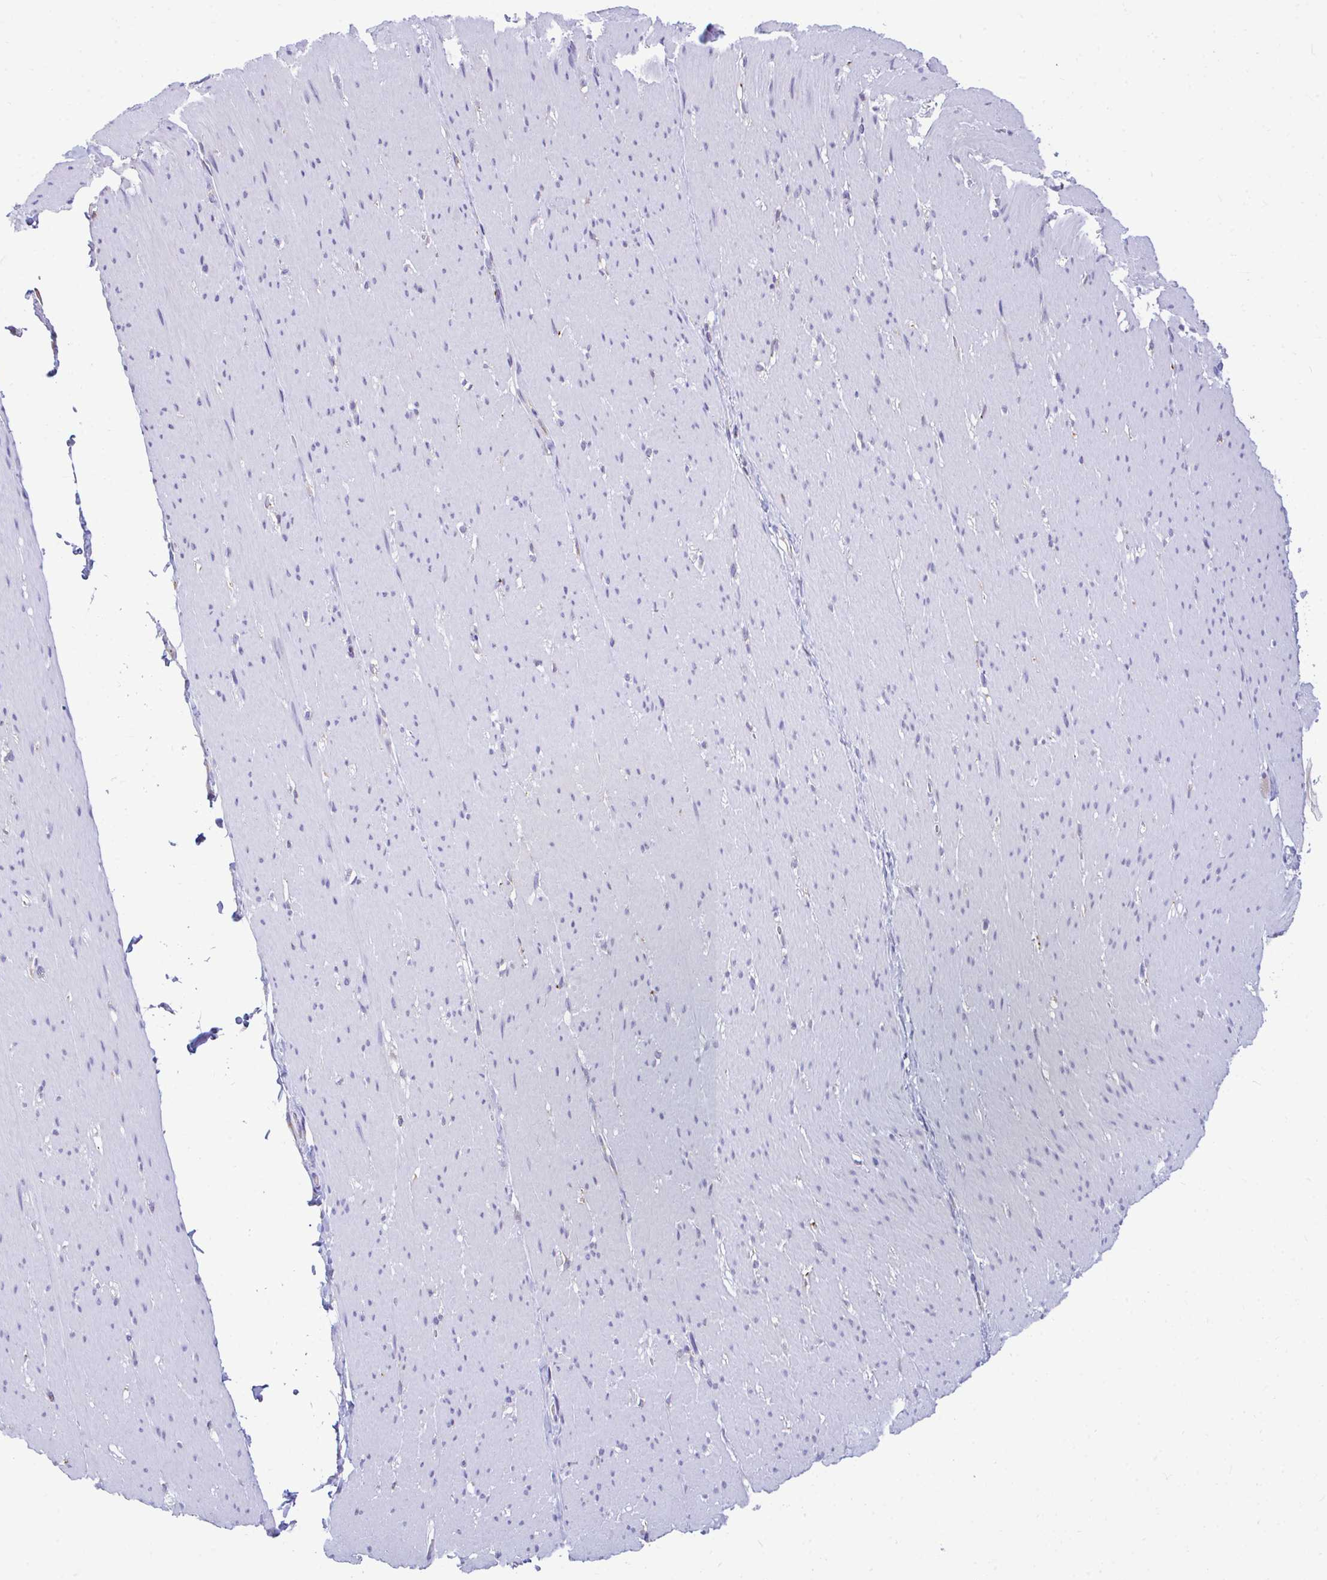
{"staining": {"intensity": "negative", "quantity": "none", "location": "none"}, "tissue": "smooth muscle", "cell_type": "Smooth muscle cells", "image_type": "normal", "snomed": [{"axis": "morphology", "description": "Normal tissue, NOS"}, {"axis": "topography", "description": "Smooth muscle"}, {"axis": "topography", "description": "Rectum"}], "caption": "Smooth muscle stained for a protein using immunohistochemistry exhibits no positivity smooth muscle cells.", "gene": "PIGK", "patient": {"sex": "male", "age": 53}}